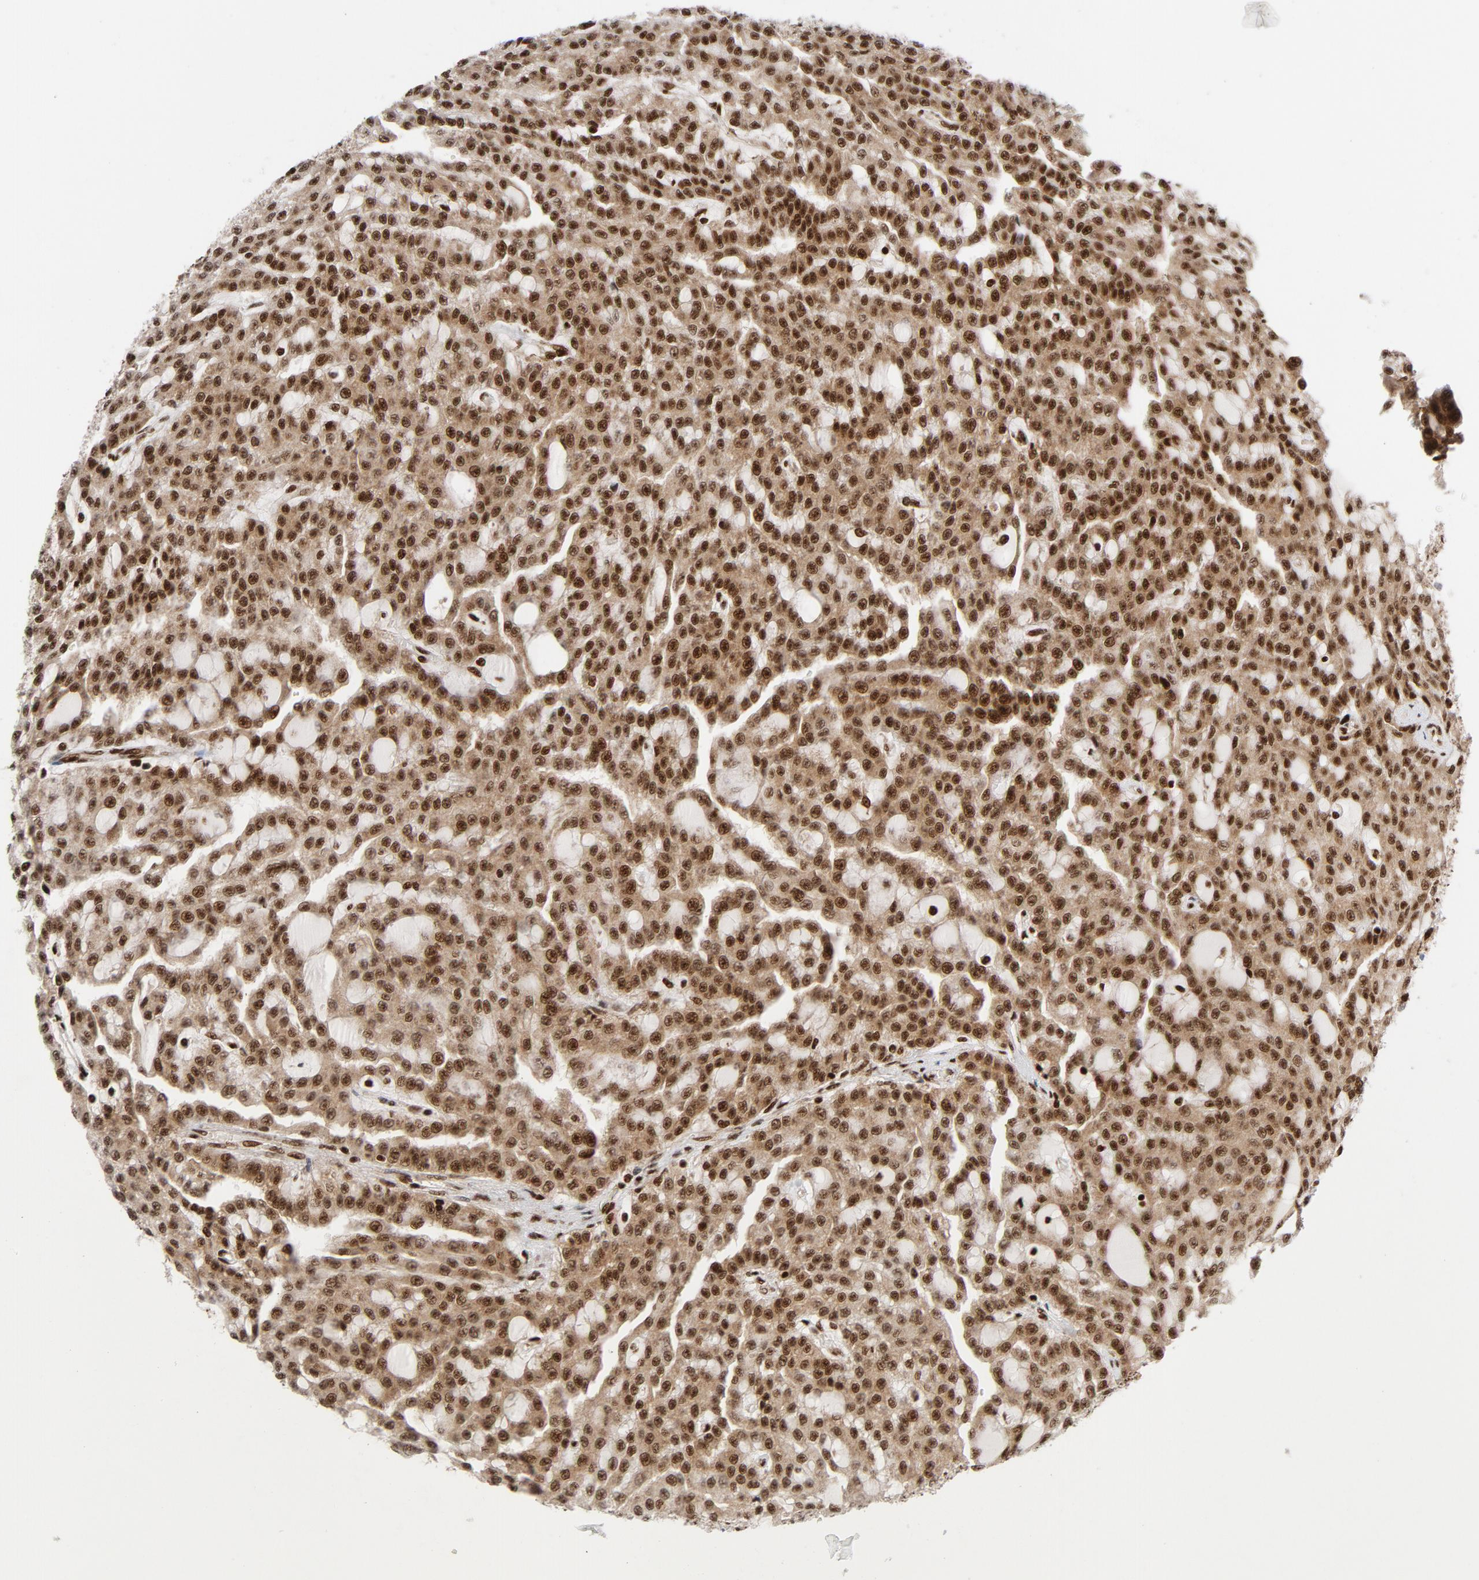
{"staining": {"intensity": "strong", "quantity": ">75%", "location": "nuclear"}, "tissue": "renal cancer", "cell_type": "Tumor cells", "image_type": "cancer", "snomed": [{"axis": "morphology", "description": "Adenocarcinoma, NOS"}, {"axis": "topography", "description": "Kidney"}], "caption": "Renal cancer (adenocarcinoma) stained with a brown dye exhibits strong nuclear positive positivity in approximately >75% of tumor cells.", "gene": "NFYB", "patient": {"sex": "male", "age": 63}}